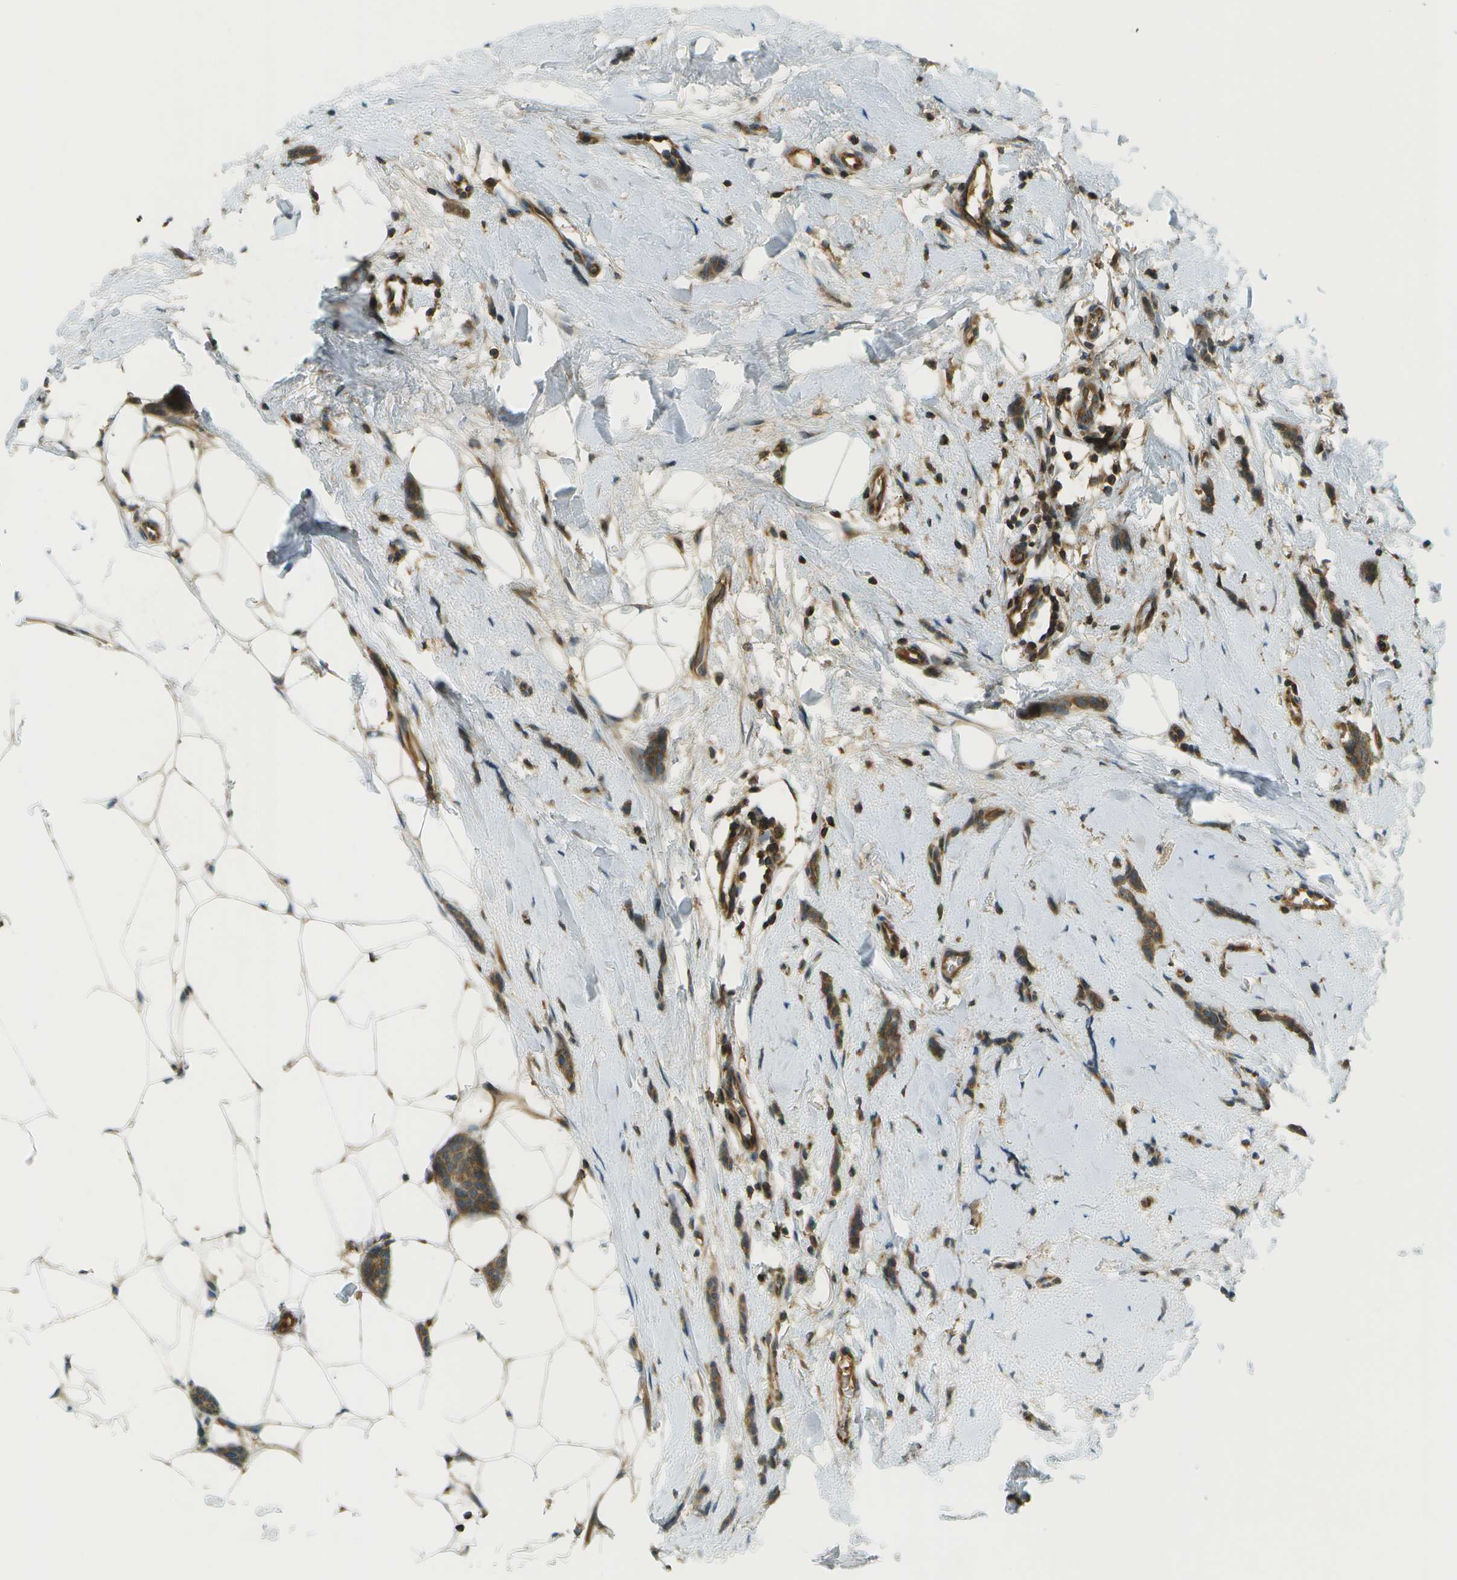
{"staining": {"intensity": "moderate", "quantity": ">75%", "location": "cytoplasmic/membranous"}, "tissue": "breast cancer", "cell_type": "Tumor cells", "image_type": "cancer", "snomed": [{"axis": "morphology", "description": "Lobular carcinoma"}, {"axis": "topography", "description": "Skin"}, {"axis": "topography", "description": "Breast"}], "caption": "The micrograph reveals a brown stain indicating the presence of a protein in the cytoplasmic/membranous of tumor cells in breast cancer.", "gene": "TMTC1", "patient": {"sex": "female", "age": 46}}